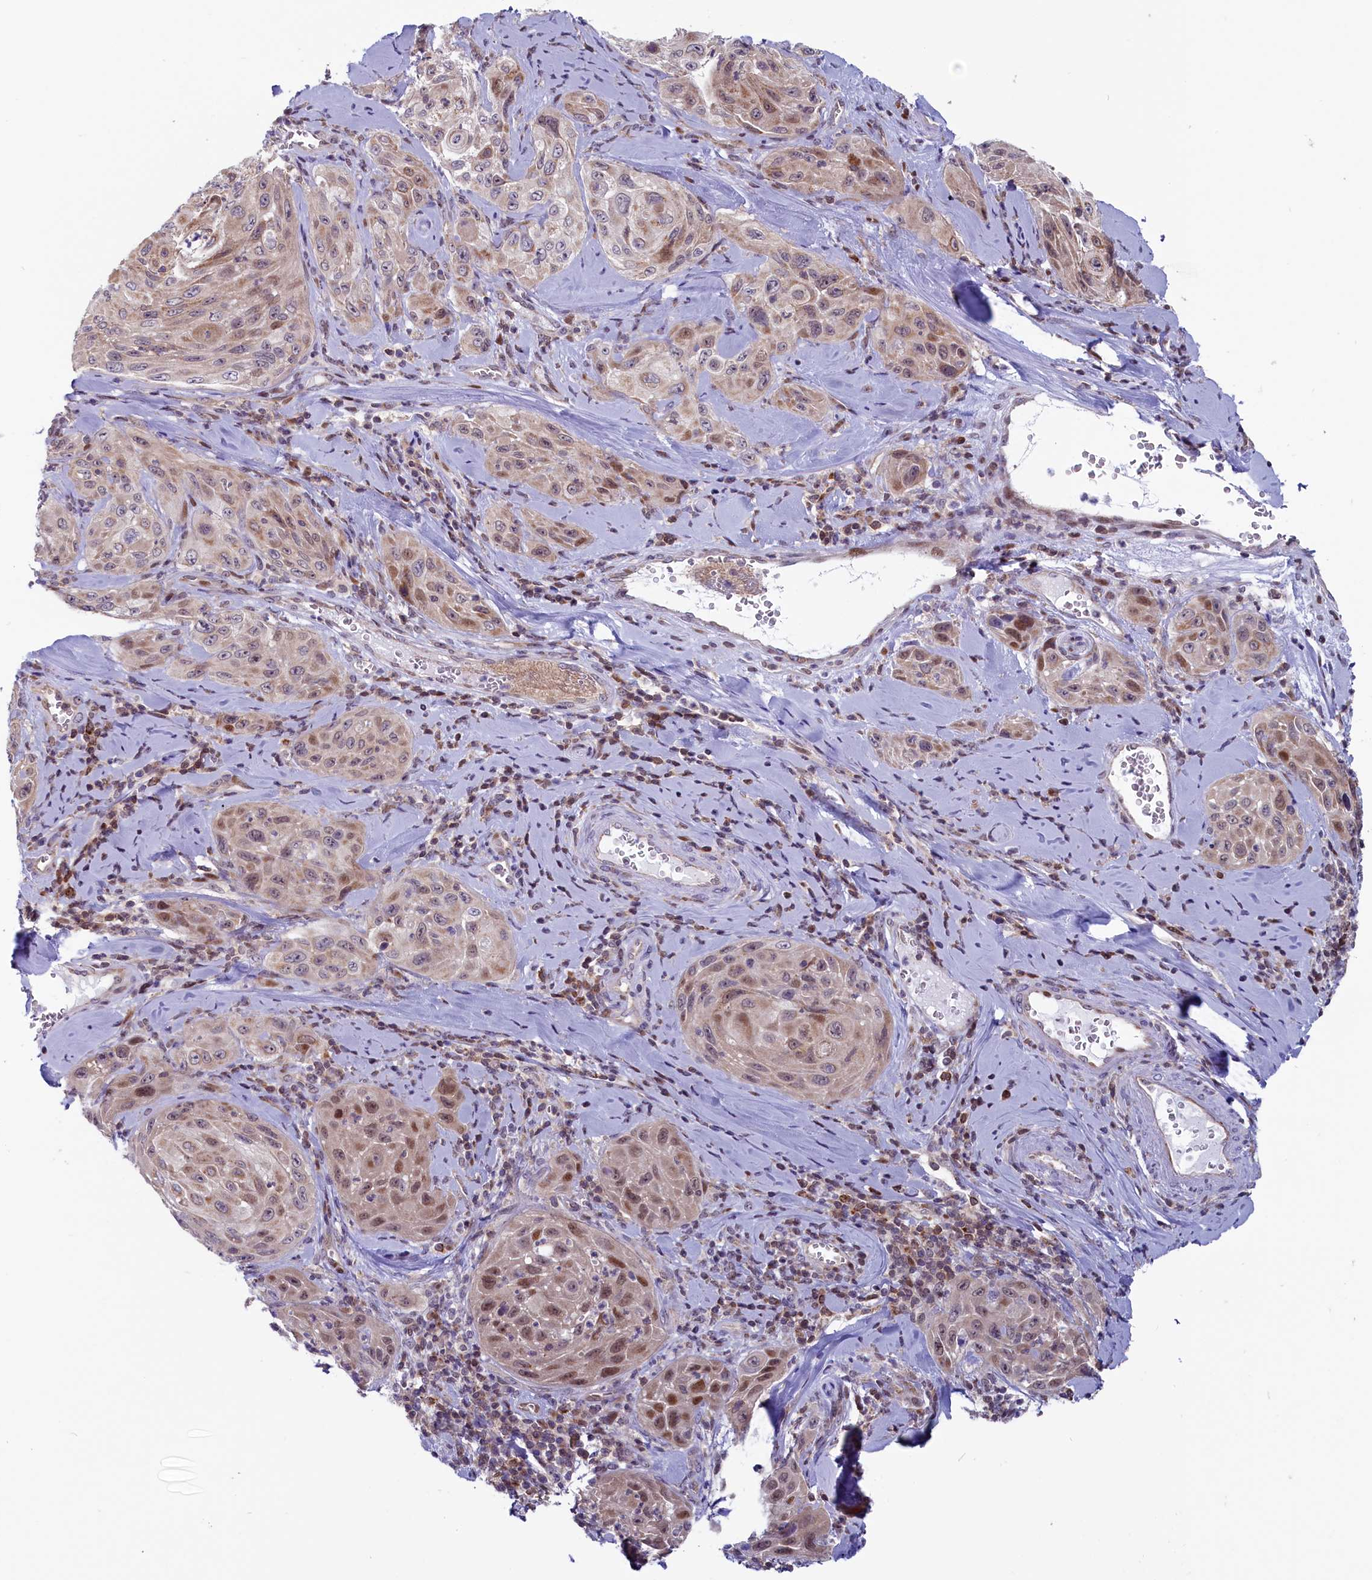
{"staining": {"intensity": "moderate", "quantity": ">75%", "location": "nuclear"}, "tissue": "cervical cancer", "cell_type": "Tumor cells", "image_type": "cancer", "snomed": [{"axis": "morphology", "description": "Squamous cell carcinoma, NOS"}, {"axis": "topography", "description": "Cervix"}], "caption": "Immunohistochemical staining of human cervical cancer (squamous cell carcinoma) reveals moderate nuclear protein staining in approximately >75% of tumor cells.", "gene": "CIAPIN1", "patient": {"sex": "female", "age": 42}}